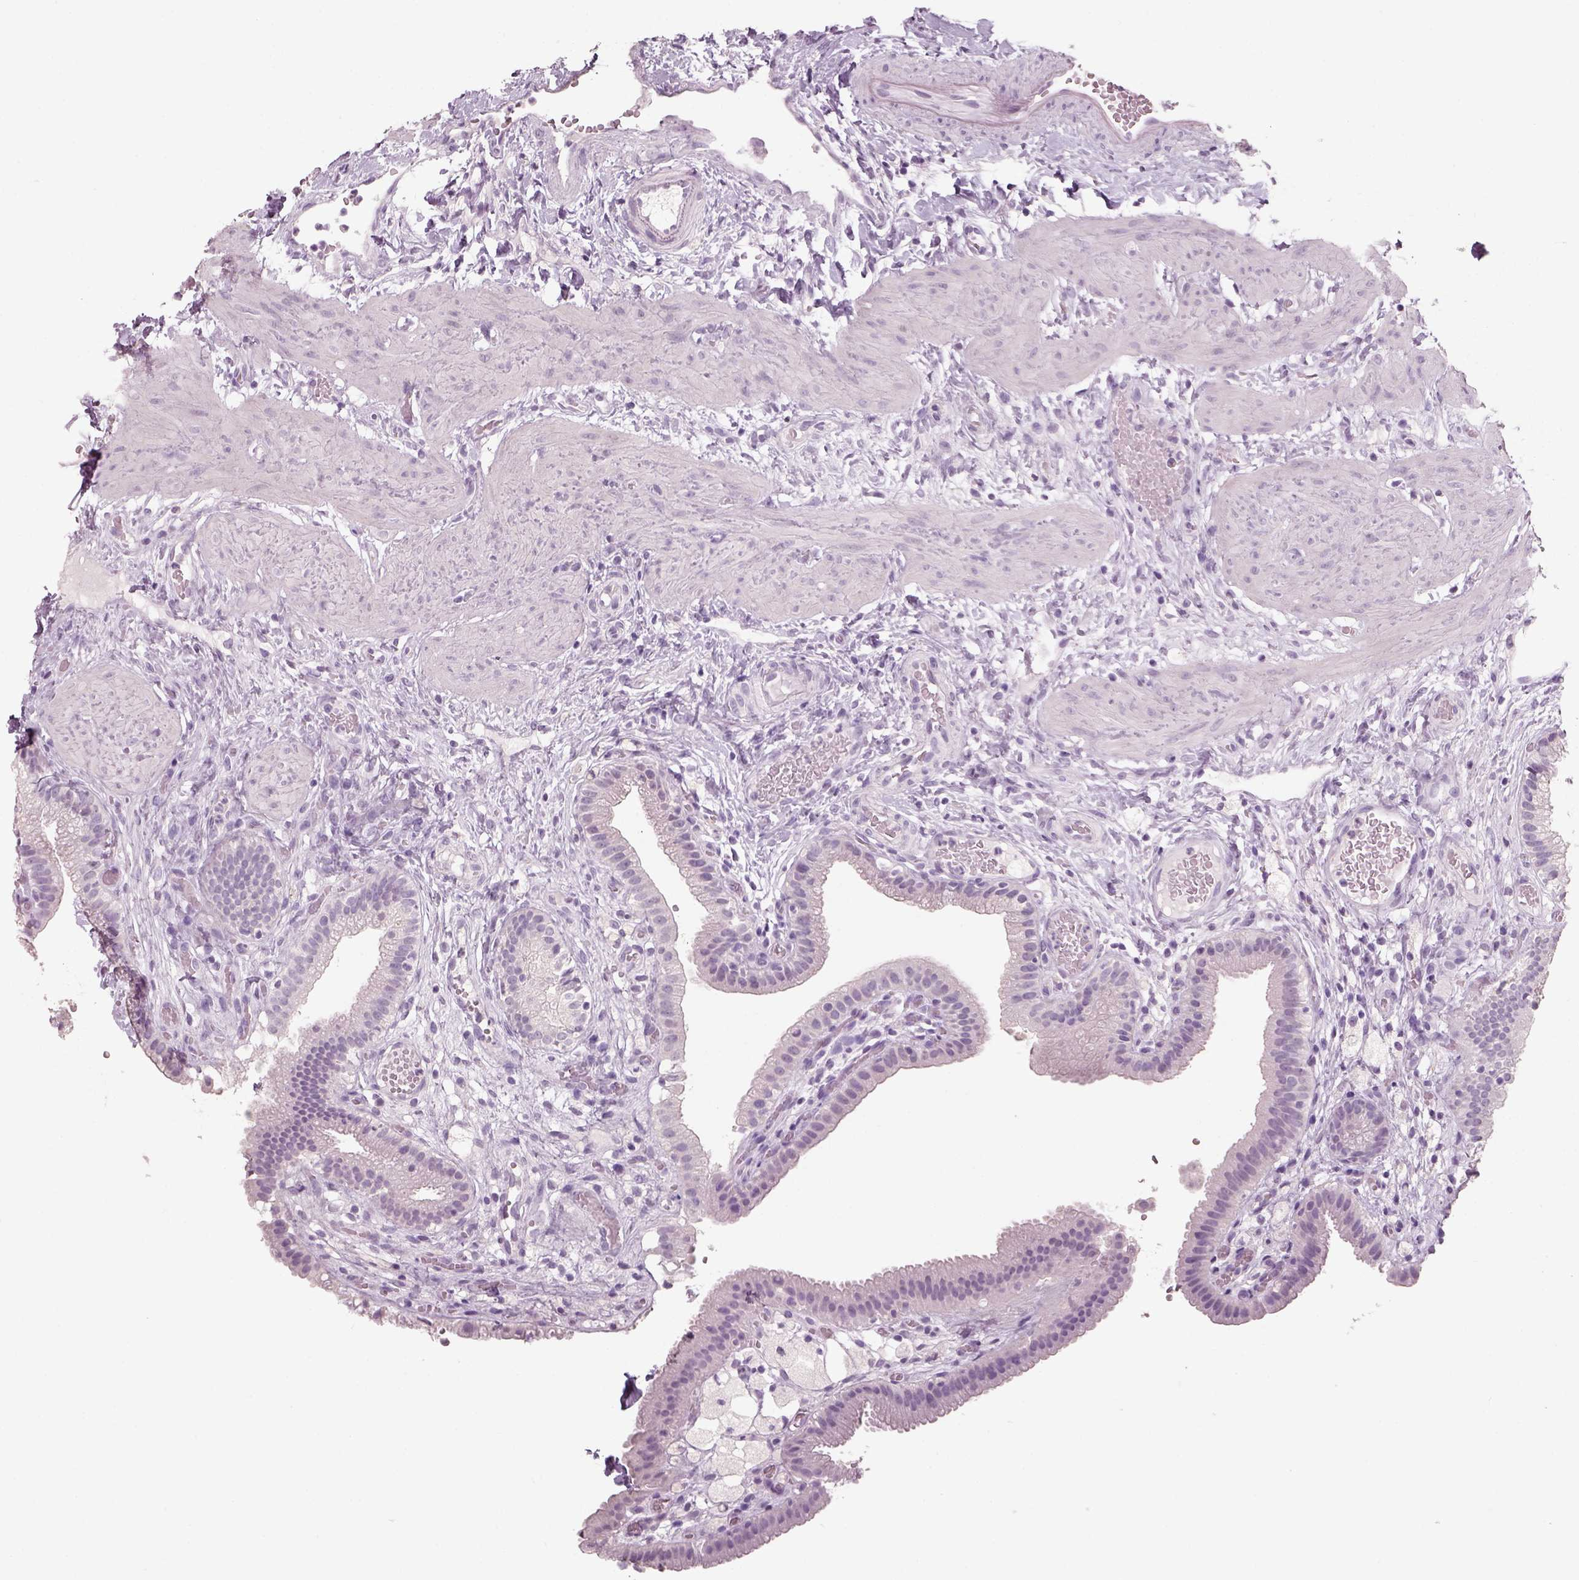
{"staining": {"intensity": "negative", "quantity": "none", "location": "none"}, "tissue": "gallbladder", "cell_type": "Glandular cells", "image_type": "normal", "snomed": [{"axis": "morphology", "description": "Normal tissue, NOS"}, {"axis": "topography", "description": "Gallbladder"}], "caption": "Immunohistochemistry (IHC) image of unremarkable human gallbladder stained for a protein (brown), which displays no staining in glandular cells.", "gene": "SLC6A2", "patient": {"sex": "female", "age": 24}}